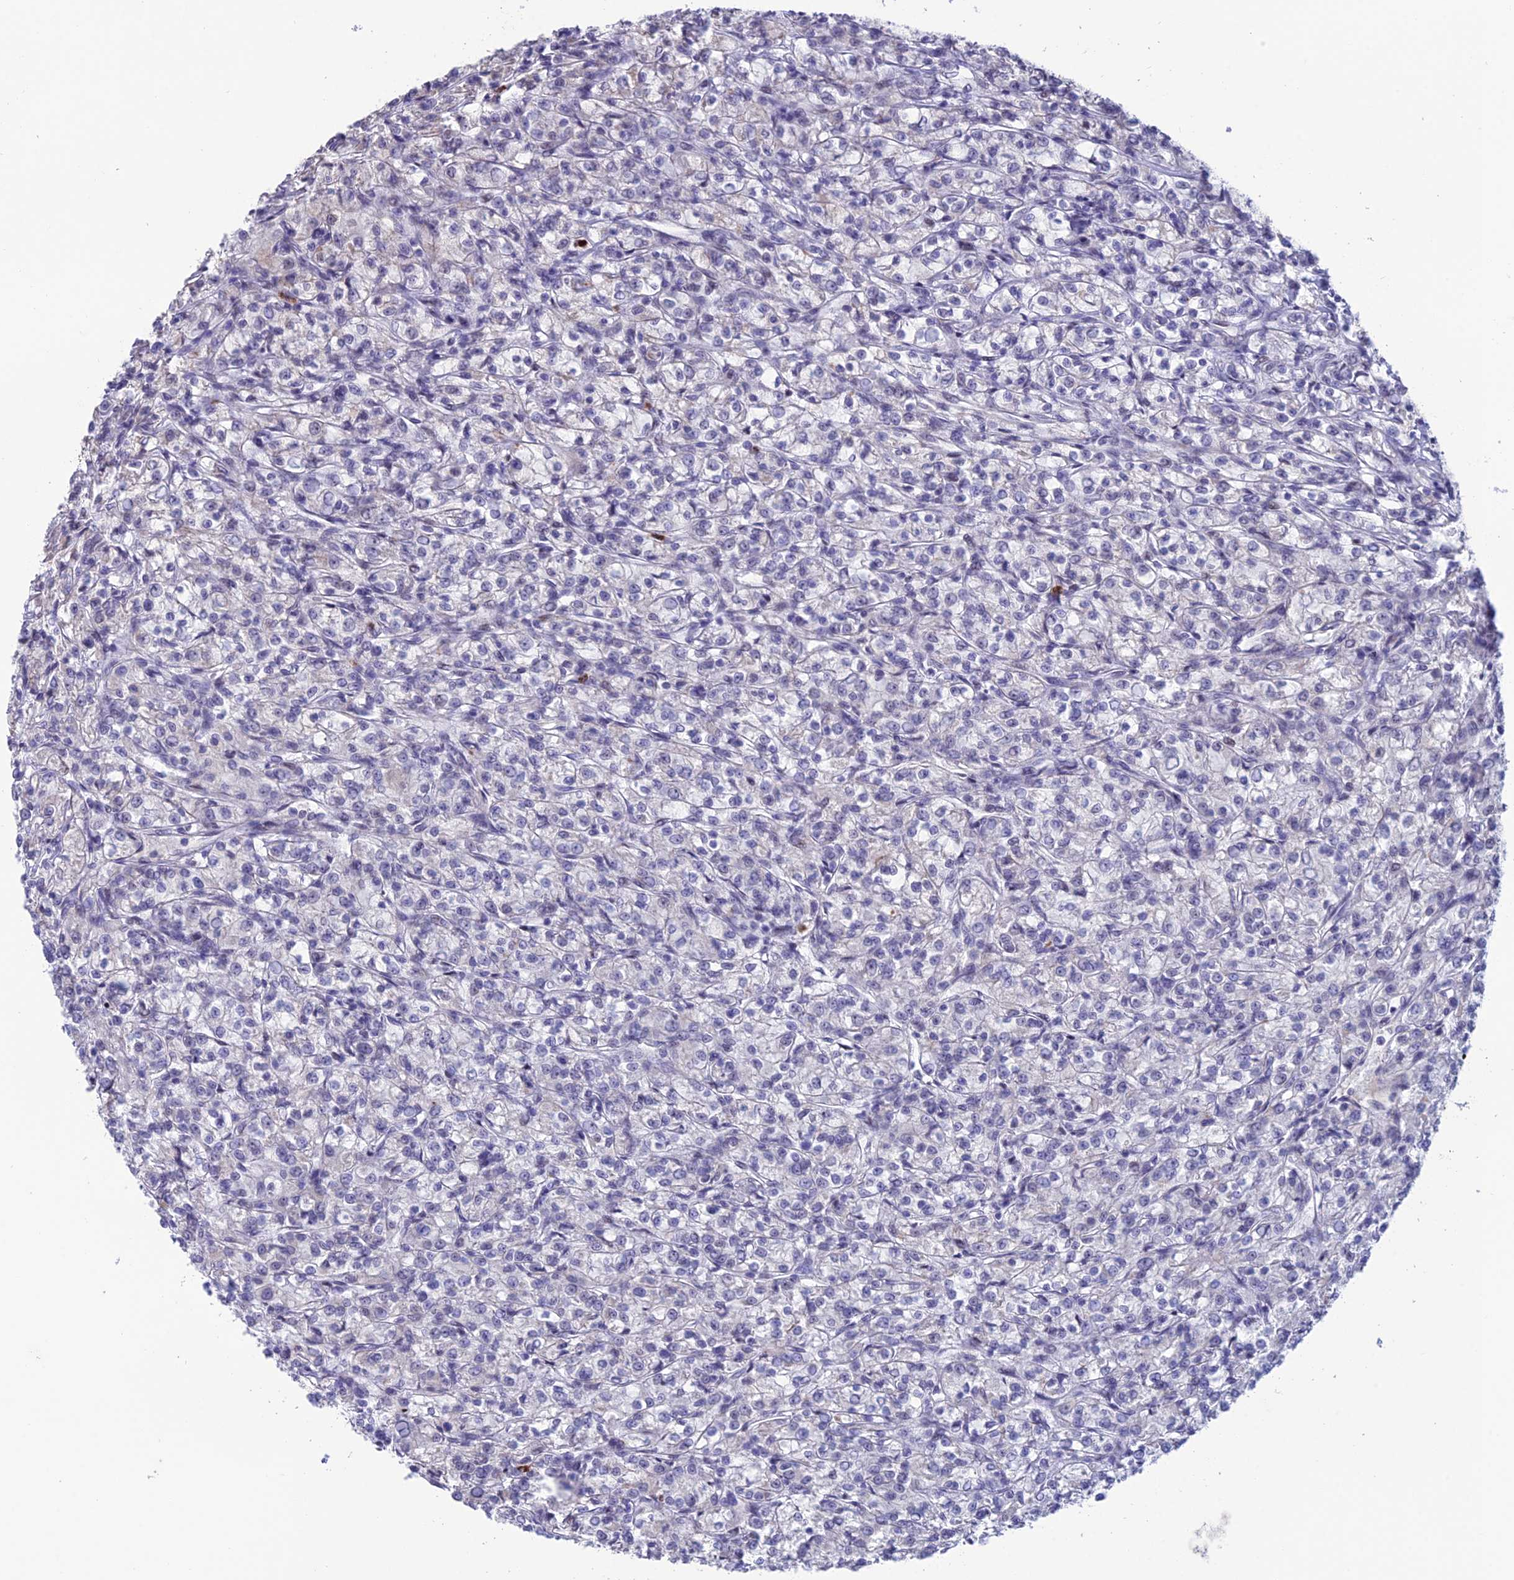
{"staining": {"intensity": "negative", "quantity": "none", "location": "none"}, "tissue": "renal cancer", "cell_type": "Tumor cells", "image_type": "cancer", "snomed": [{"axis": "morphology", "description": "Adenocarcinoma, NOS"}, {"axis": "topography", "description": "Kidney"}], "caption": "The immunohistochemistry histopathology image has no significant positivity in tumor cells of adenocarcinoma (renal) tissue. (IHC, brightfield microscopy, high magnification).", "gene": "MFSD2B", "patient": {"sex": "female", "age": 59}}